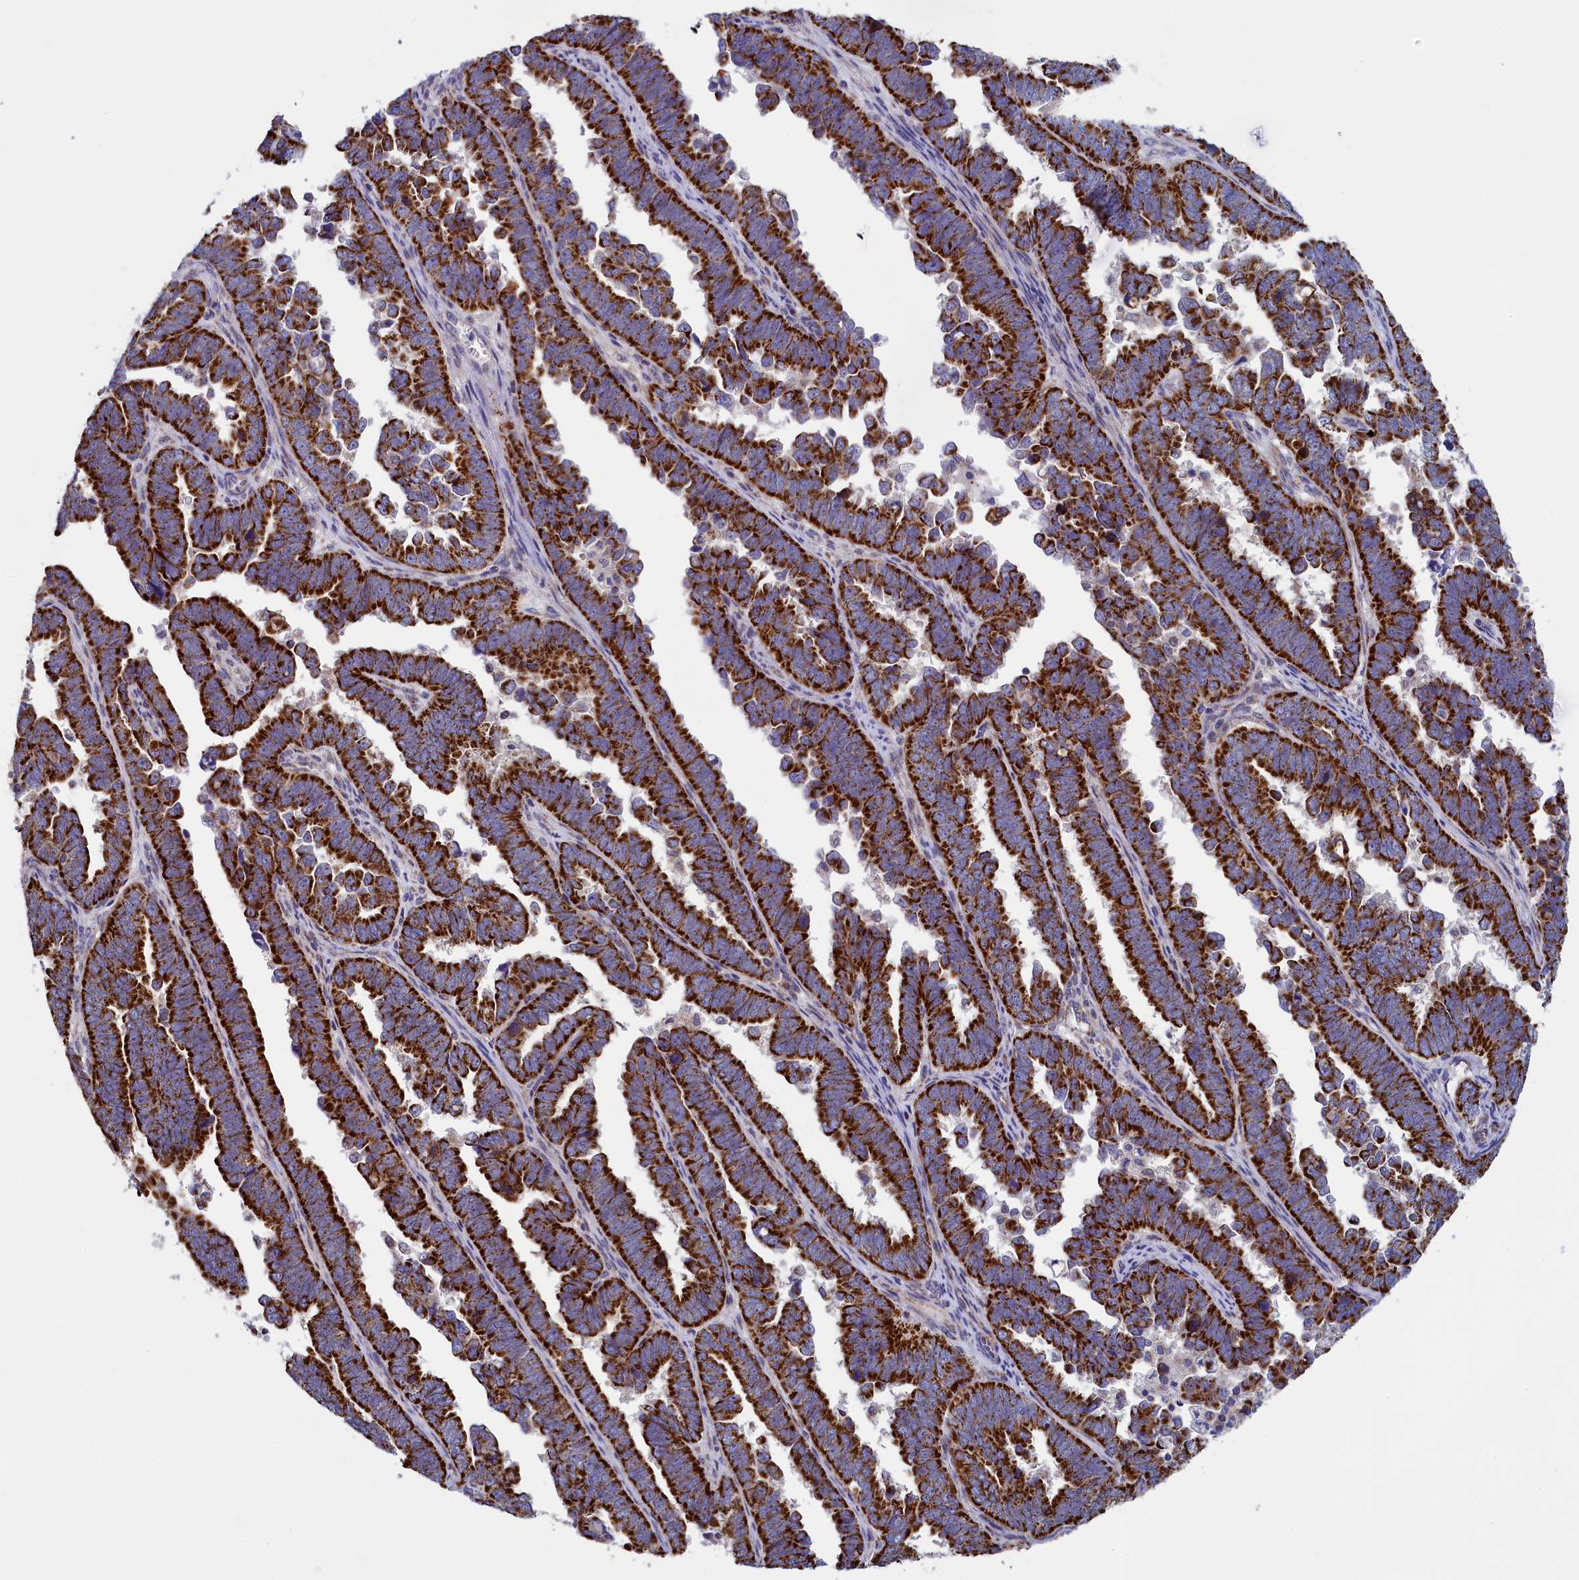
{"staining": {"intensity": "strong", "quantity": ">75%", "location": "cytoplasmic/membranous"}, "tissue": "endometrial cancer", "cell_type": "Tumor cells", "image_type": "cancer", "snomed": [{"axis": "morphology", "description": "Adenocarcinoma, NOS"}, {"axis": "topography", "description": "Endometrium"}], "caption": "The histopathology image exhibits immunohistochemical staining of adenocarcinoma (endometrial). There is strong cytoplasmic/membranous positivity is identified in about >75% of tumor cells.", "gene": "IFT122", "patient": {"sex": "female", "age": 75}}